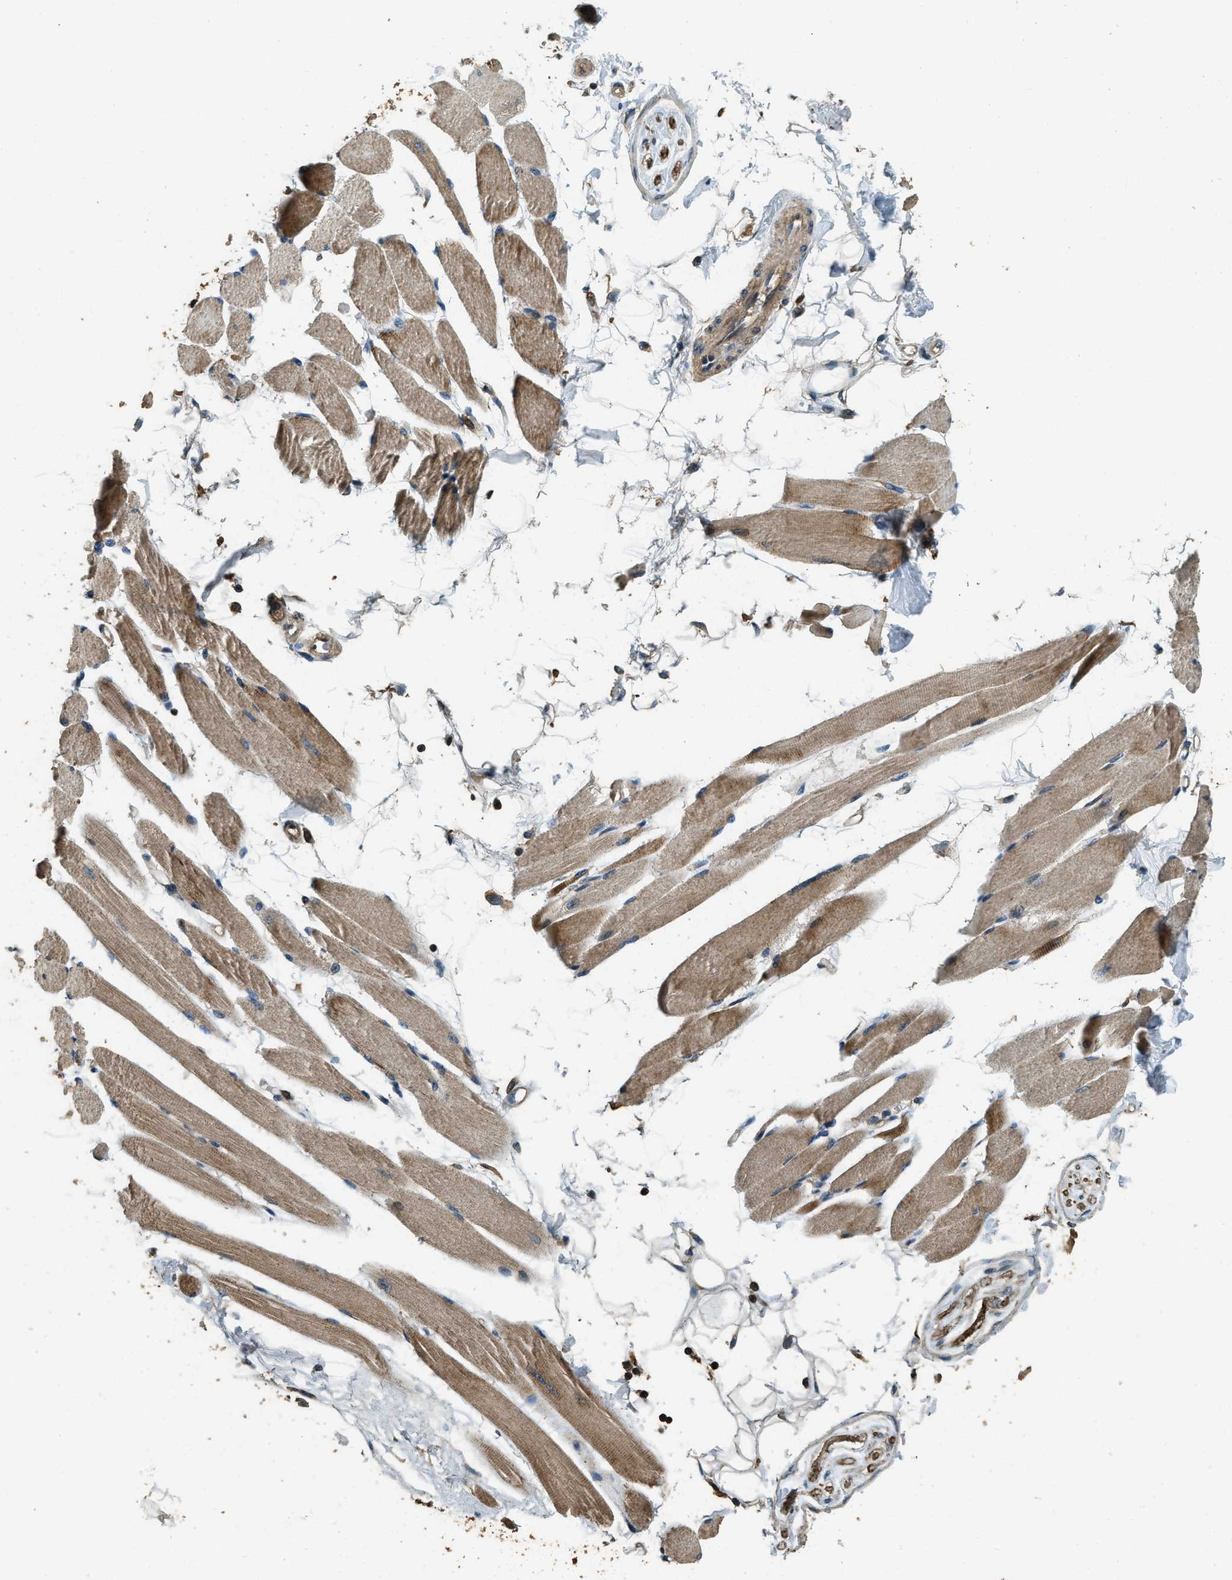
{"staining": {"intensity": "moderate", "quantity": "25%-75%", "location": "cytoplasmic/membranous"}, "tissue": "skeletal muscle", "cell_type": "Myocytes", "image_type": "normal", "snomed": [{"axis": "morphology", "description": "Normal tissue, NOS"}, {"axis": "topography", "description": "Skeletal muscle"}, {"axis": "topography", "description": "Peripheral nerve tissue"}], "caption": "DAB immunohistochemical staining of benign skeletal muscle displays moderate cytoplasmic/membranous protein expression in about 25%-75% of myocytes.", "gene": "ERGIC1", "patient": {"sex": "female", "age": 84}}